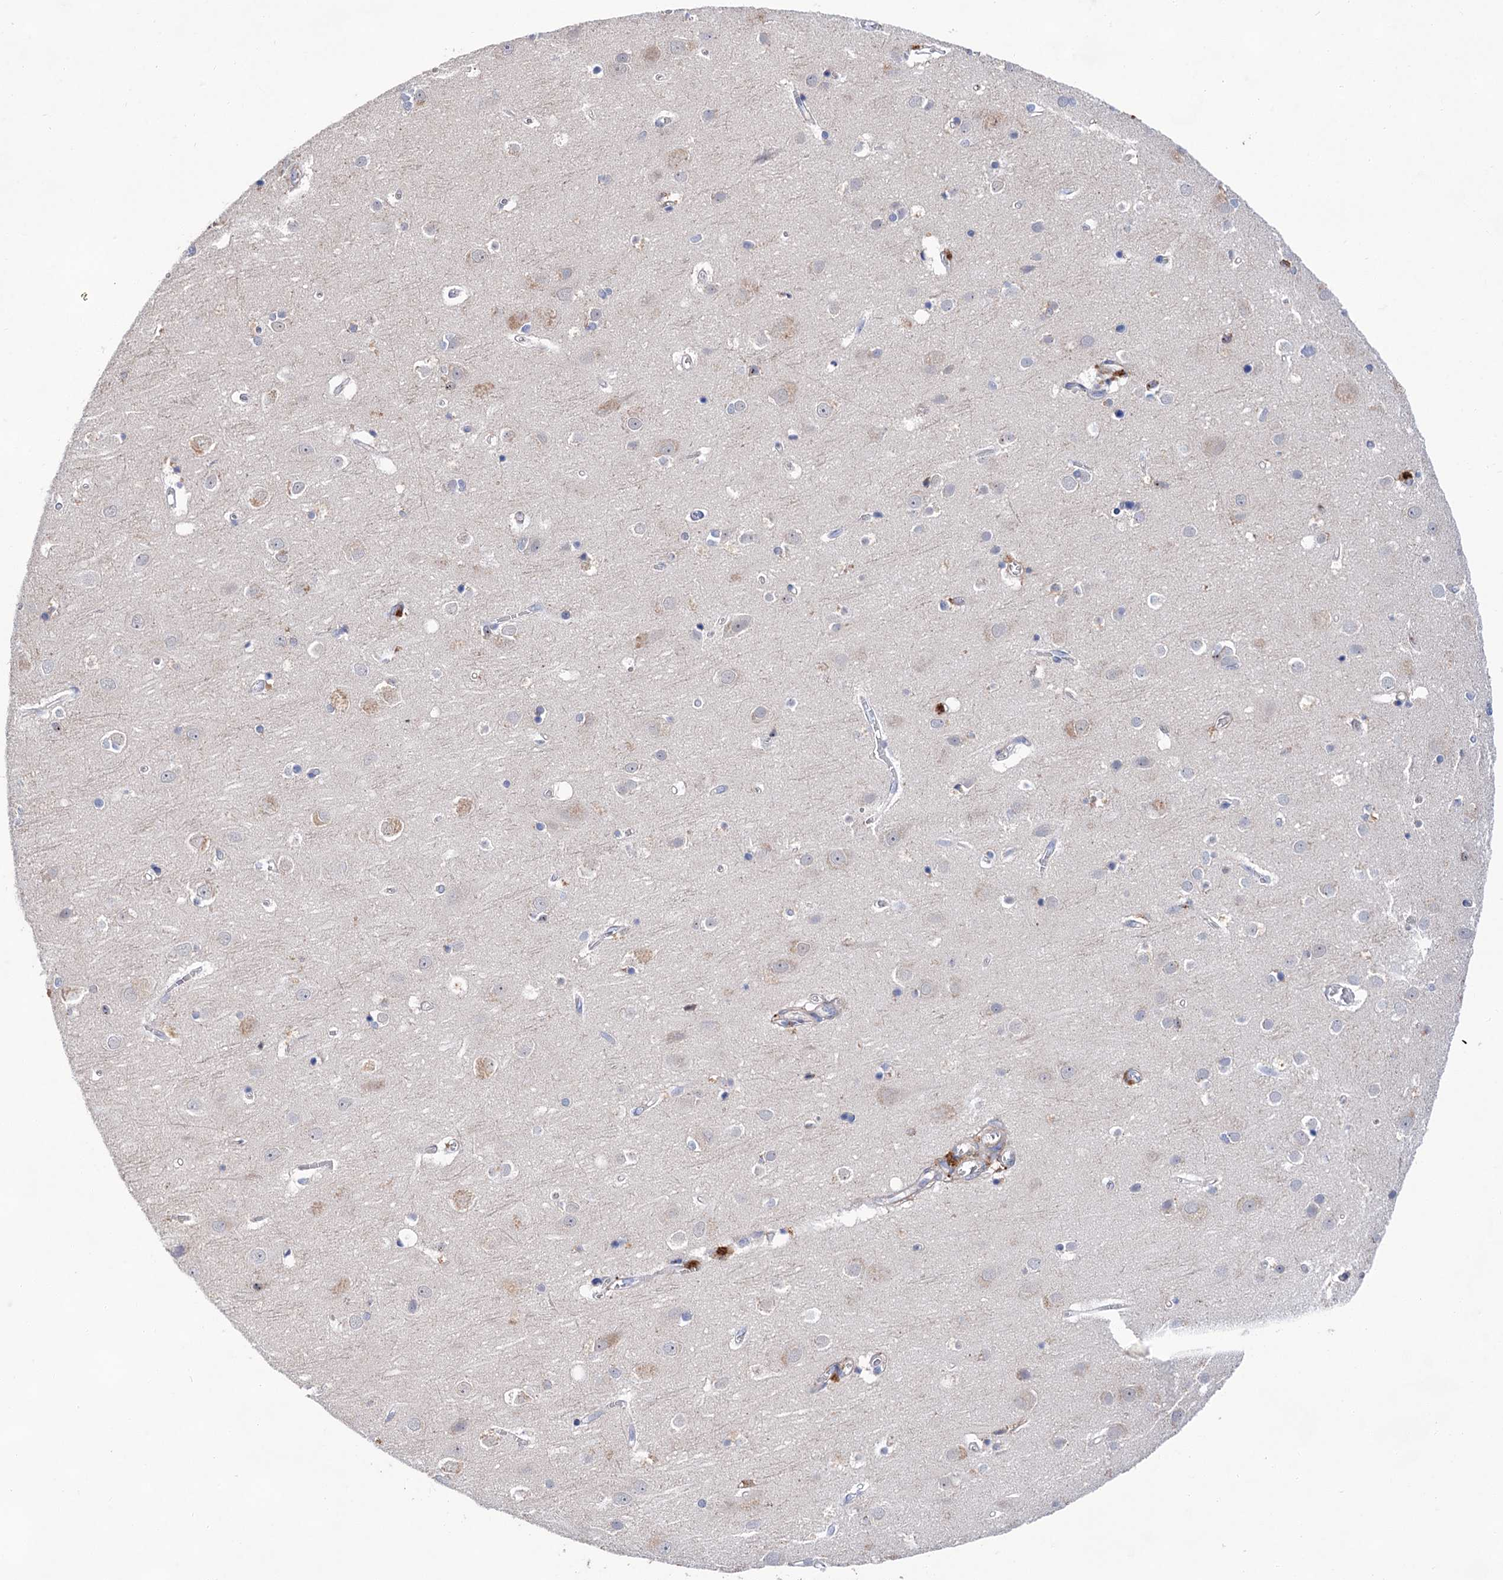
{"staining": {"intensity": "moderate", "quantity": "25%-75%", "location": "cytoplasmic/membranous"}, "tissue": "cerebral cortex", "cell_type": "Endothelial cells", "image_type": "normal", "snomed": [{"axis": "morphology", "description": "Normal tissue, NOS"}, {"axis": "topography", "description": "Cerebral cortex"}], "caption": "Protein expression analysis of unremarkable cerebral cortex demonstrates moderate cytoplasmic/membranous staining in approximately 25%-75% of endothelial cells.", "gene": "TMTC3", "patient": {"sex": "male", "age": 54}}